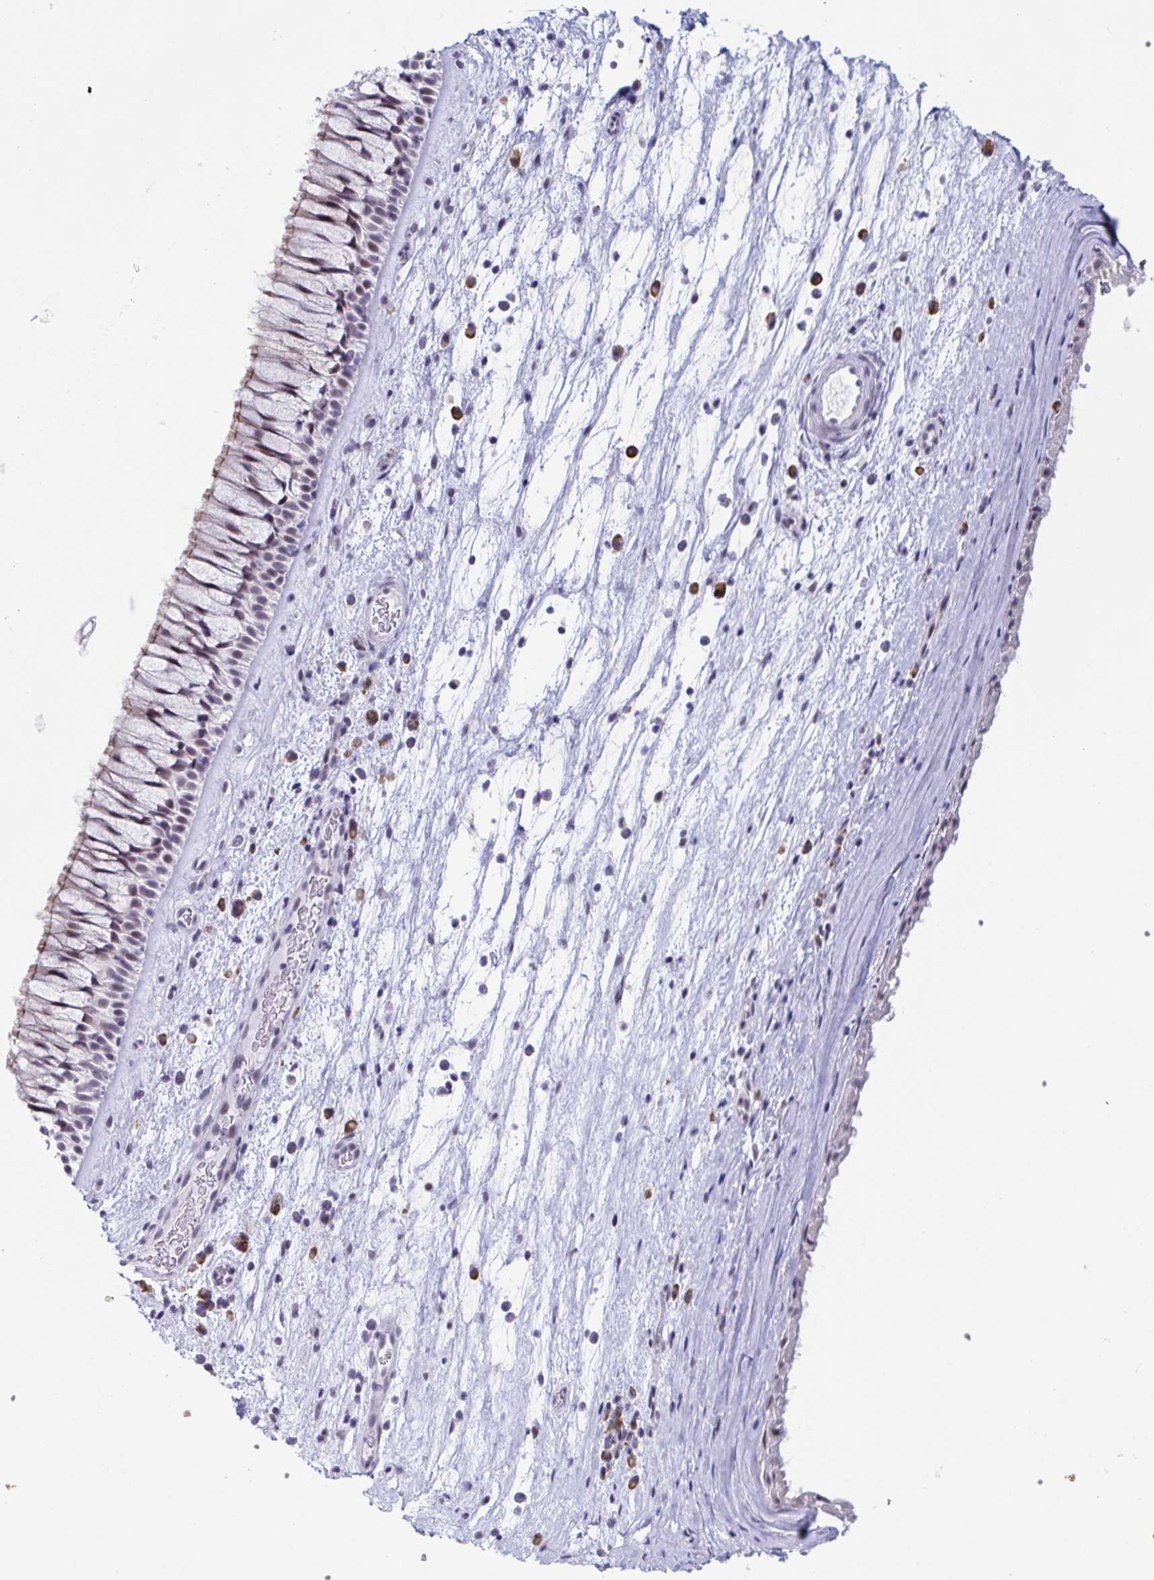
{"staining": {"intensity": "weak", "quantity": "25%-75%", "location": "nuclear"}, "tissue": "nasopharynx", "cell_type": "Respiratory epithelial cells", "image_type": "normal", "snomed": [{"axis": "morphology", "description": "Normal tissue, NOS"}, {"axis": "topography", "description": "Nasopharynx"}], "caption": "DAB (3,3'-diaminobenzidine) immunohistochemical staining of normal human nasopharynx reveals weak nuclear protein positivity in approximately 25%-75% of respiratory epithelial cells. (Stains: DAB (3,3'-diaminobenzidine) in brown, nuclei in blue, Microscopy: brightfield microscopy at high magnification).", "gene": "WDR72", "patient": {"sex": "male", "age": 74}}